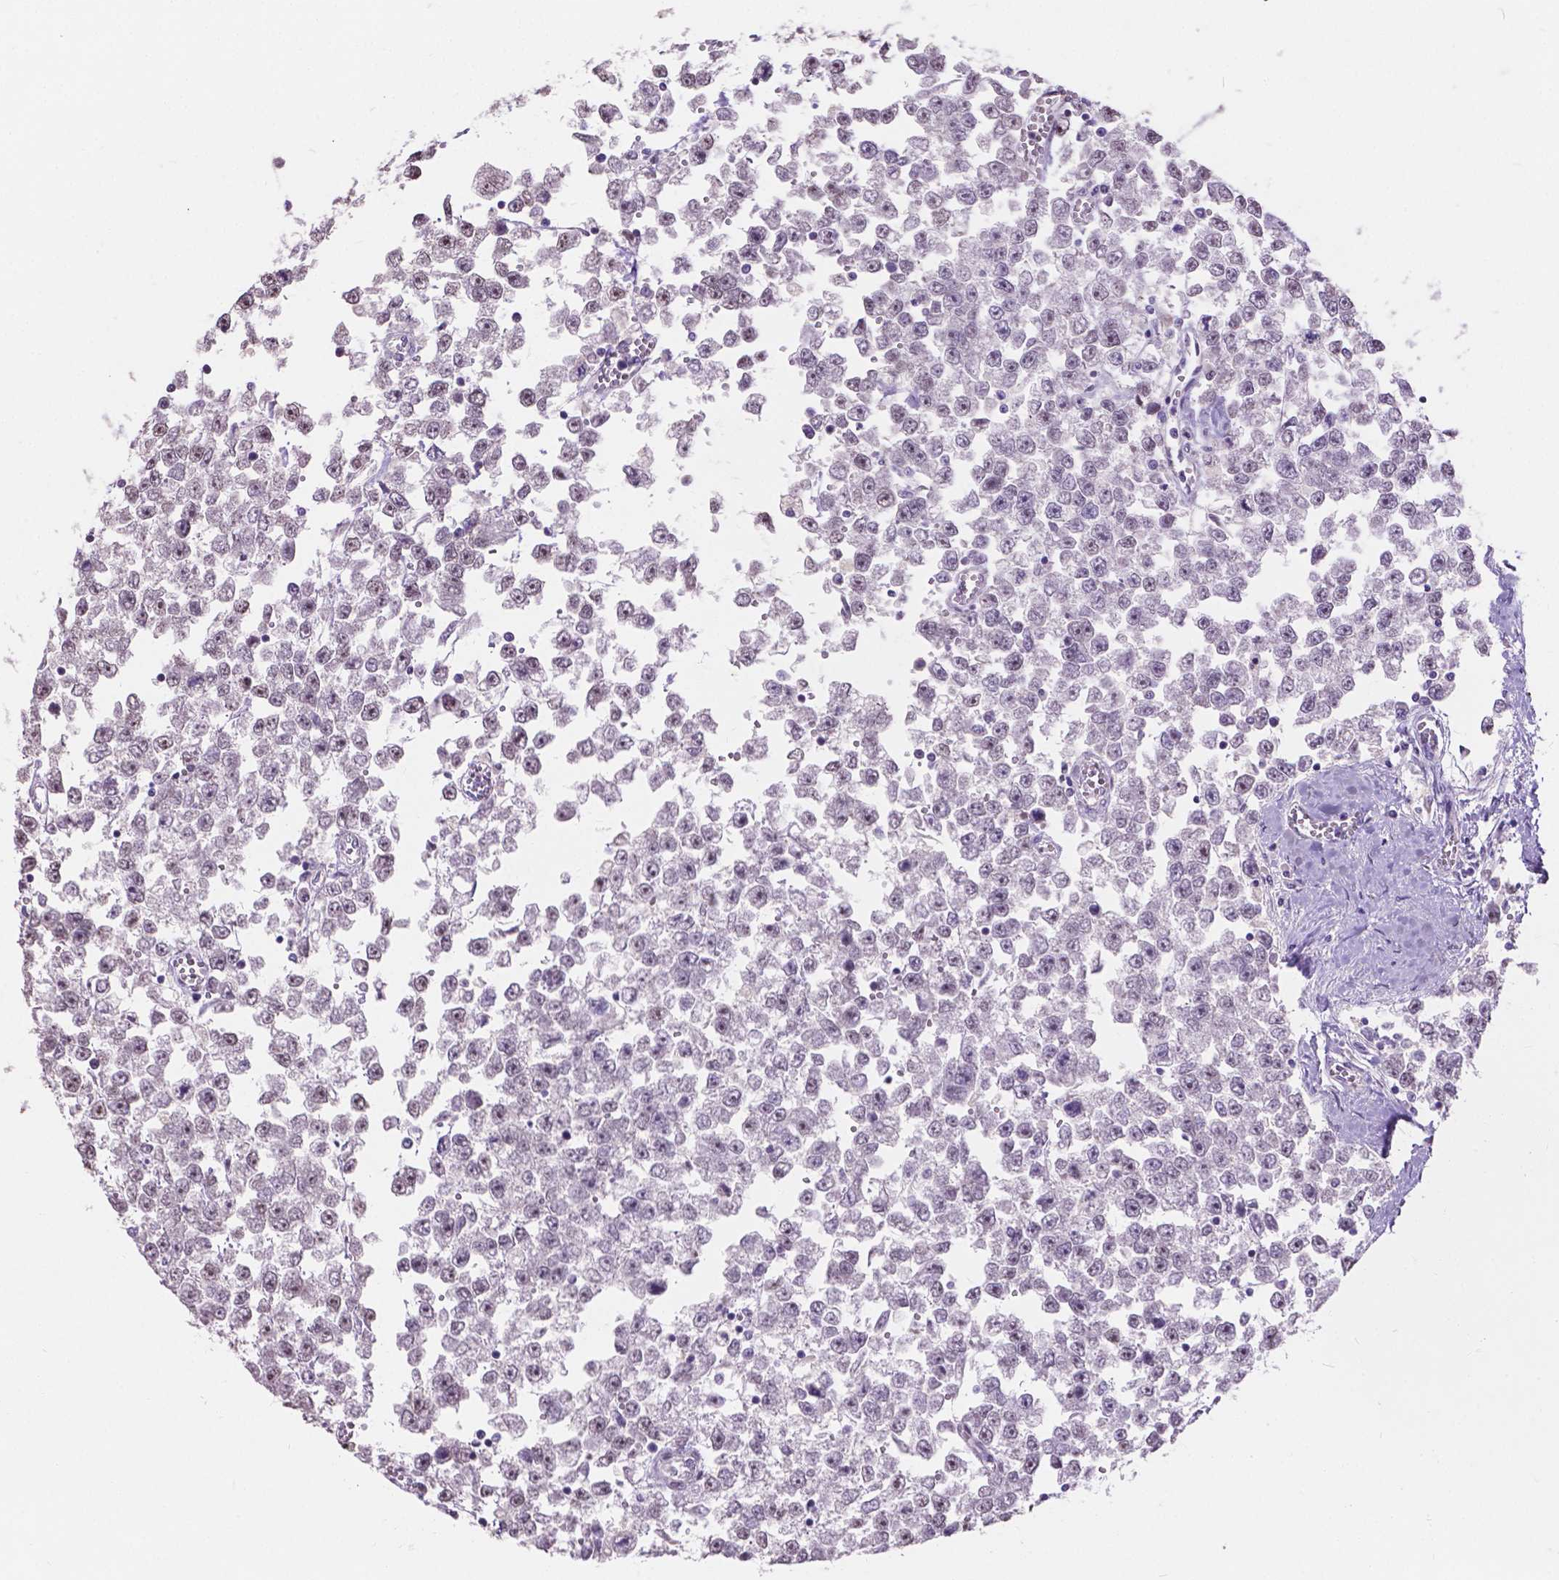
{"staining": {"intensity": "negative", "quantity": "none", "location": "none"}, "tissue": "testis cancer", "cell_type": "Tumor cells", "image_type": "cancer", "snomed": [{"axis": "morphology", "description": "Seminoma, NOS"}, {"axis": "topography", "description": "Testis"}], "caption": "A histopathology image of human seminoma (testis) is negative for staining in tumor cells.", "gene": "MYH14", "patient": {"sex": "male", "age": 34}}